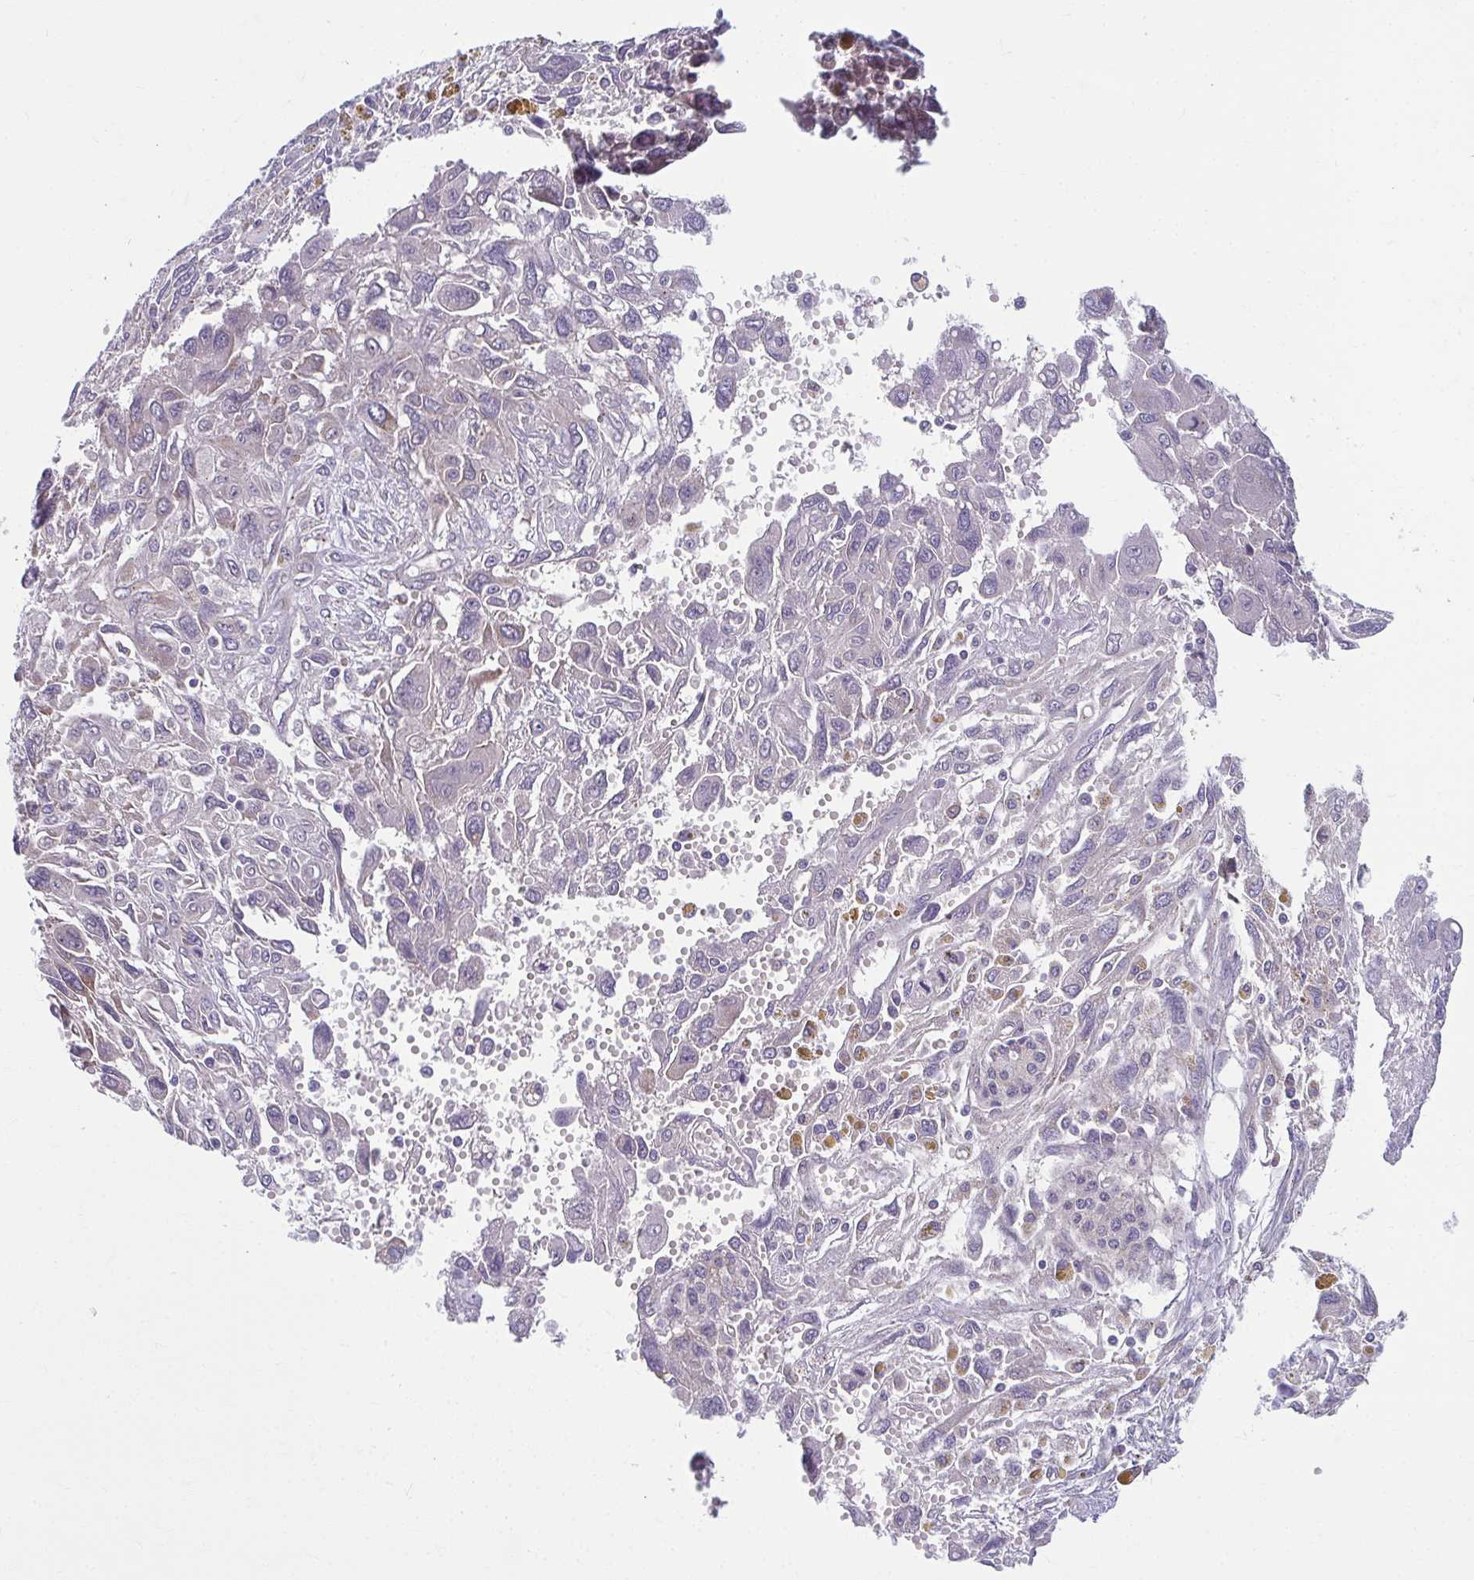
{"staining": {"intensity": "negative", "quantity": "none", "location": "none"}, "tissue": "pancreatic cancer", "cell_type": "Tumor cells", "image_type": "cancer", "snomed": [{"axis": "morphology", "description": "Adenocarcinoma, NOS"}, {"axis": "topography", "description": "Pancreas"}], "caption": "The immunohistochemistry (IHC) image has no significant expression in tumor cells of pancreatic cancer tissue.", "gene": "TMEM108", "patient": {"sex": "female", "age": 47}}